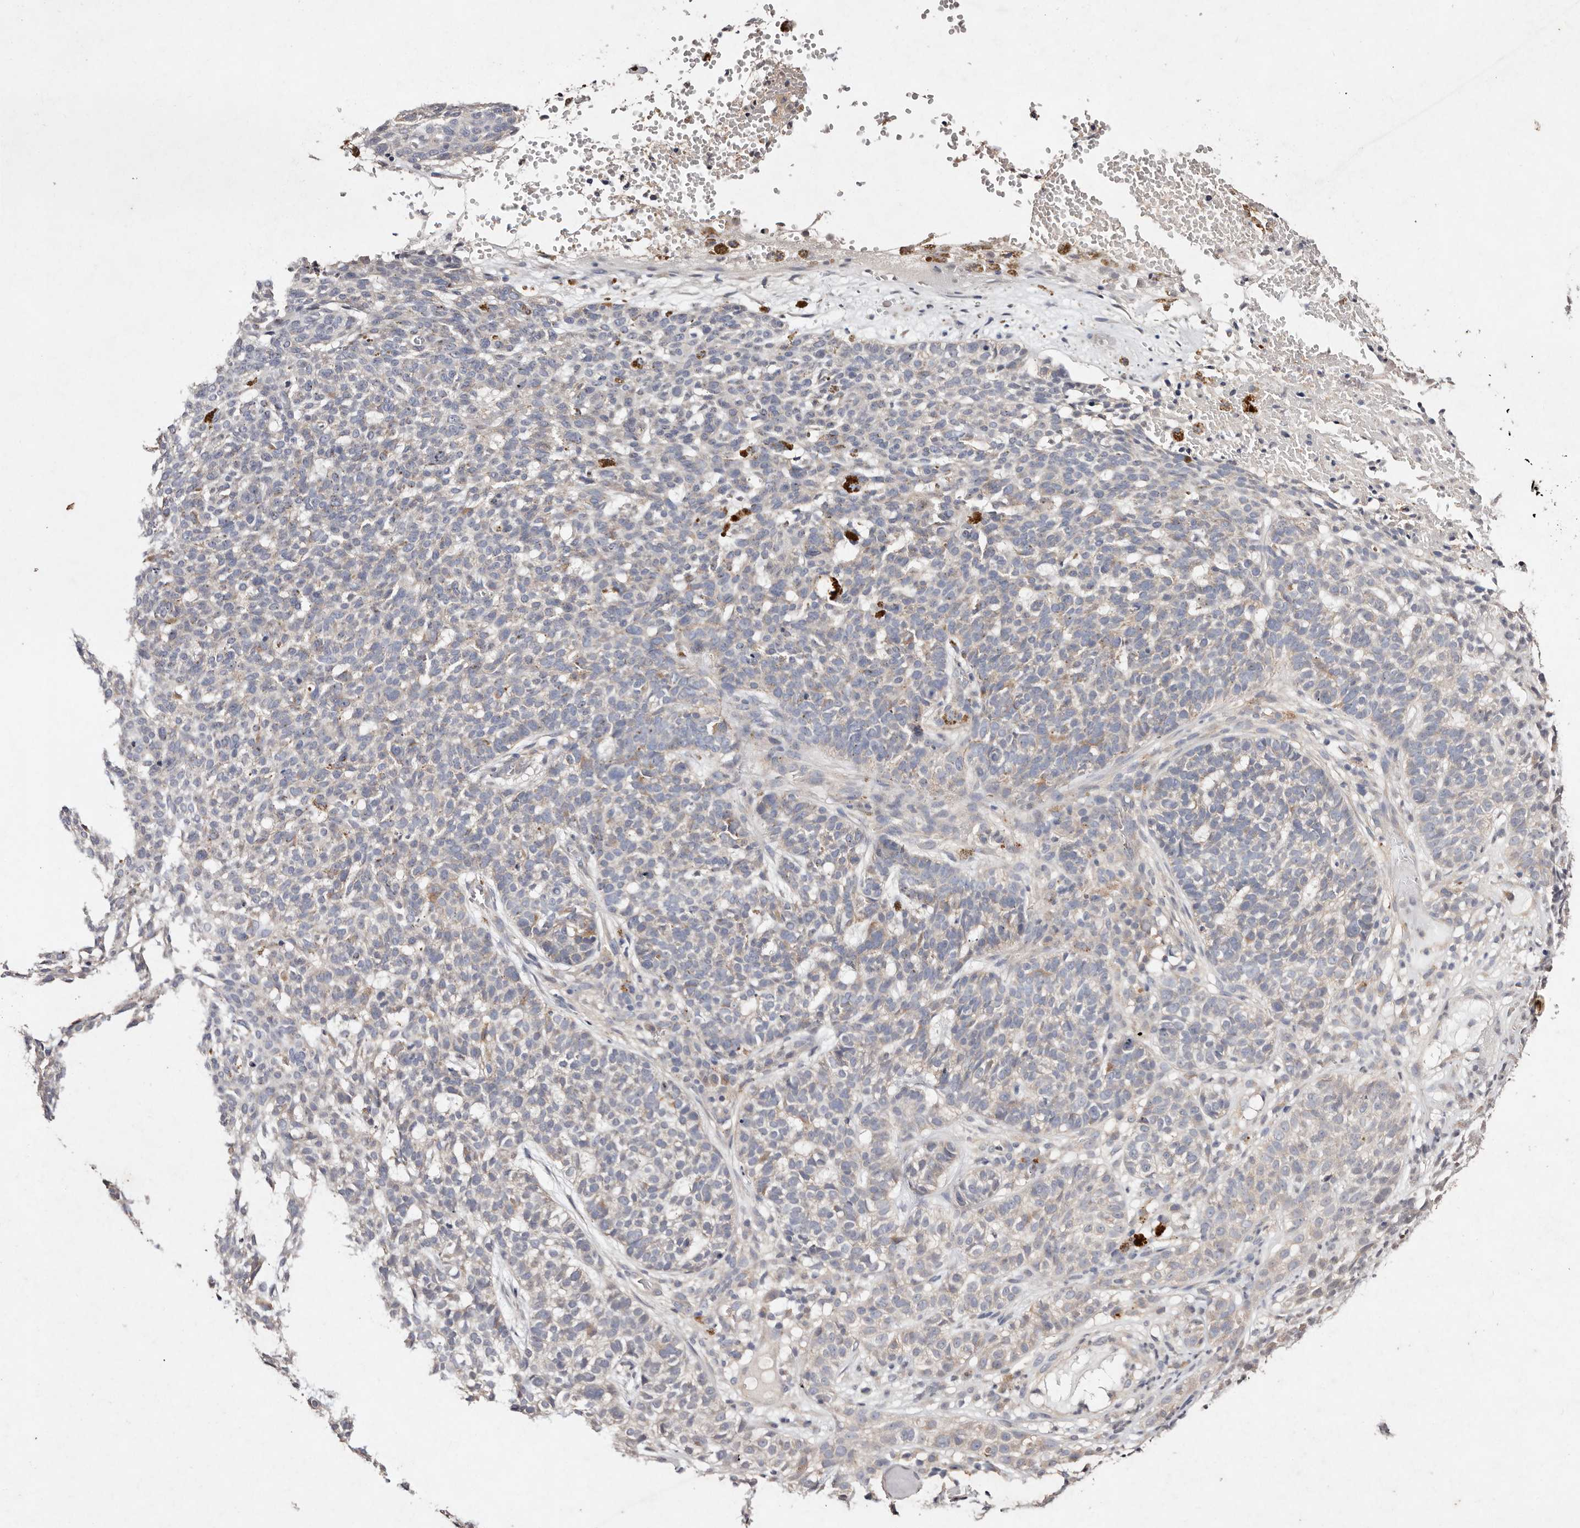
{"staining": {"intensity": "weak", "quantity": "<25%", "location": "cytoplasmic/membranous"}, "tissue": "skin cancer", "cell_type": "Tumor cells", "image_type": "cancer", "snomed": [{"axis": "morphology", "description": "Basal cell carcinoma"}, {"axis": "topography", "description": "Skin"}], "caption": "Micrograph shows no significant protein staining in tumor cells of basal cell carcinoma (skin).", "gene": "TSC2", "patient": {"sex": "male", "age": 85}}